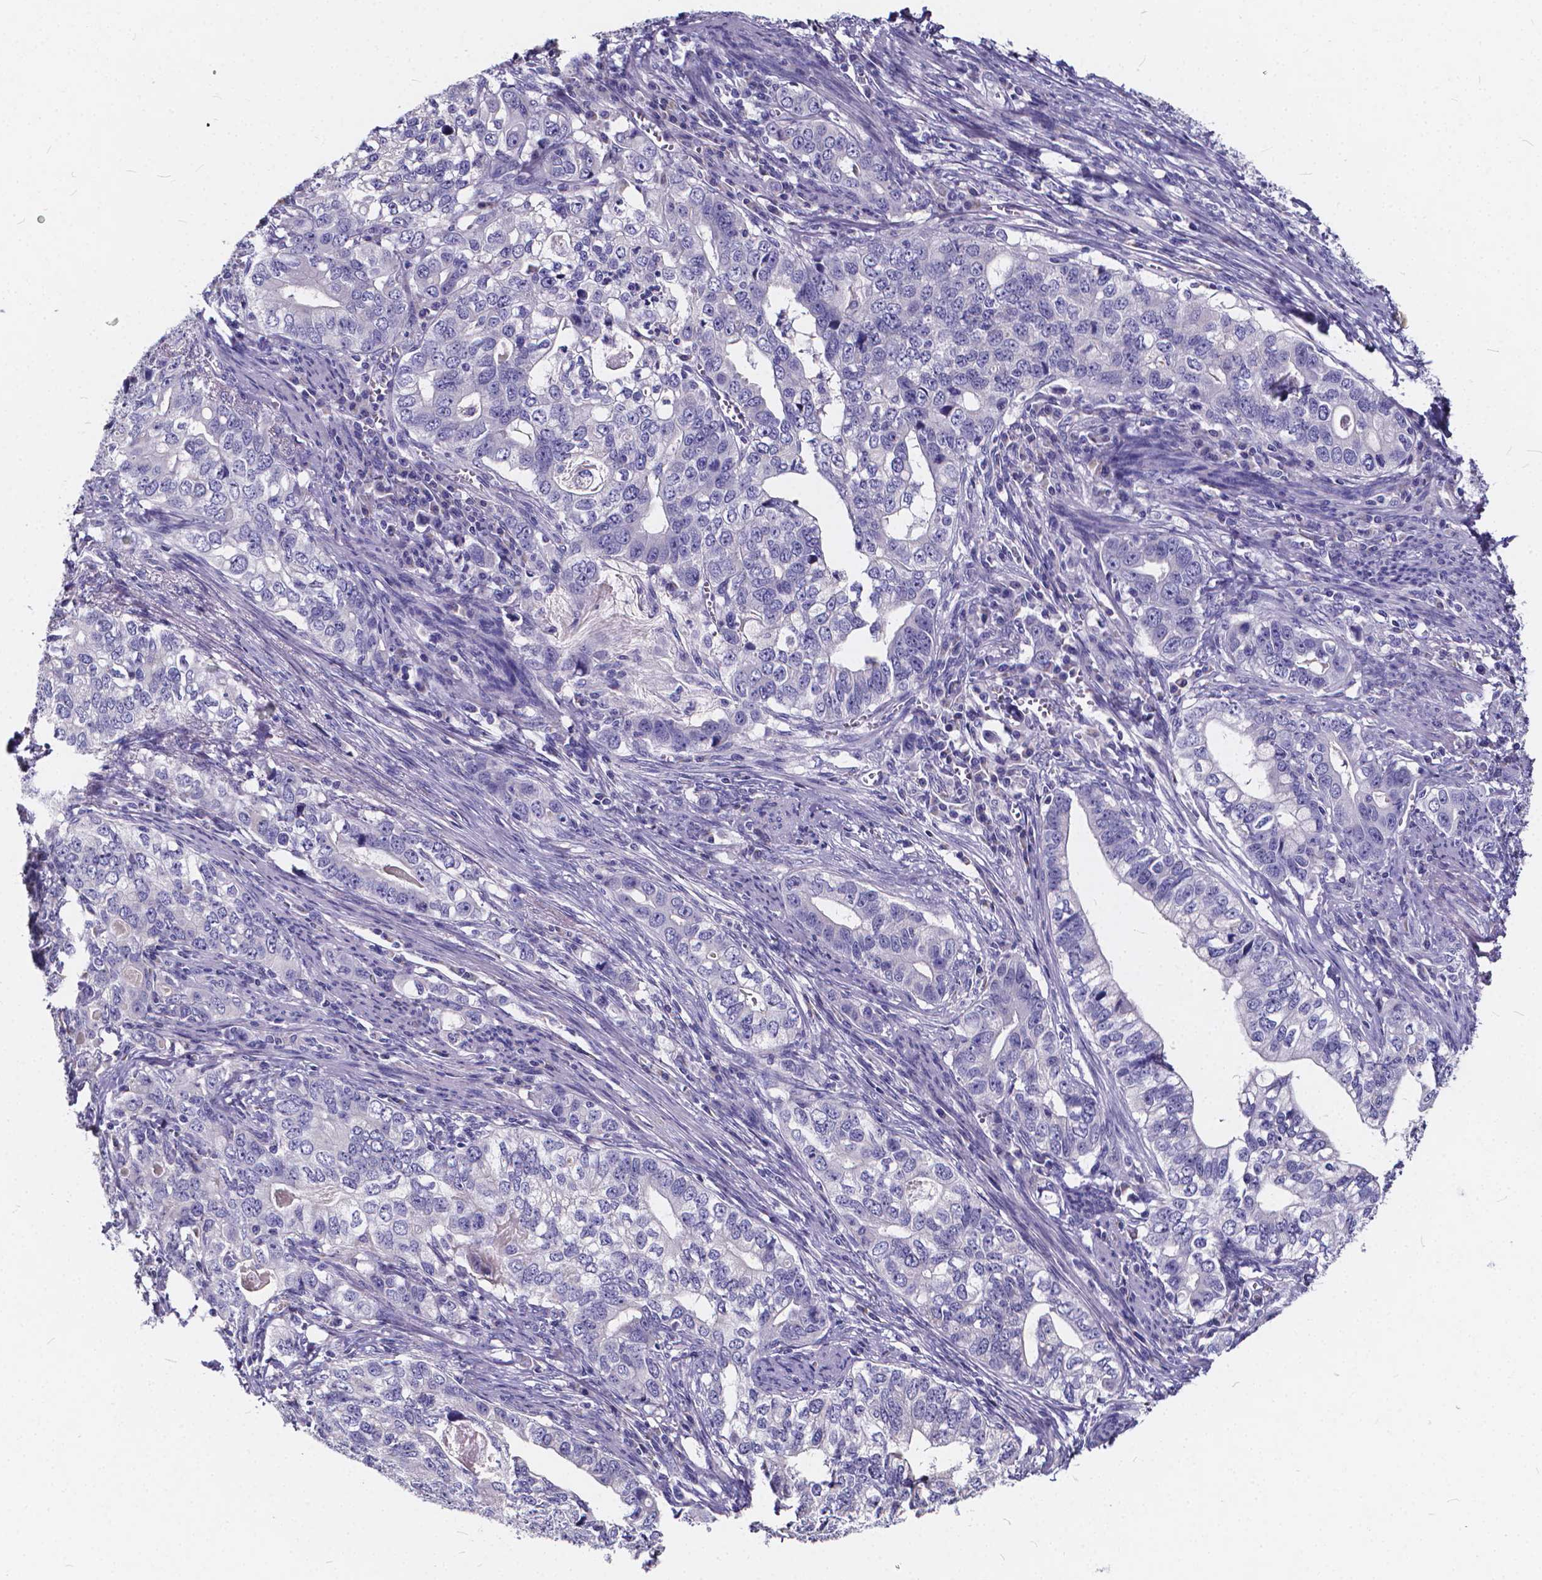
{"staining": {"intensity": "negative", "quantity": "none", "location": "none"}, "tissue": "stomach cancer", "cell_type": "Tumor cells", "image_type": "cancer", "snomed": [{"axis": "morphology", "description": "Adenocarcinoma, NOS"}, {"axis": "topography", "description": "Stomach, lower"}], "caption": "The photomicrograph shows no significant positivity in tumor cells of adenocarcinoma (stomach).", "gene": "SPEF2", "patient": {"sex": "female", "age": 72}}